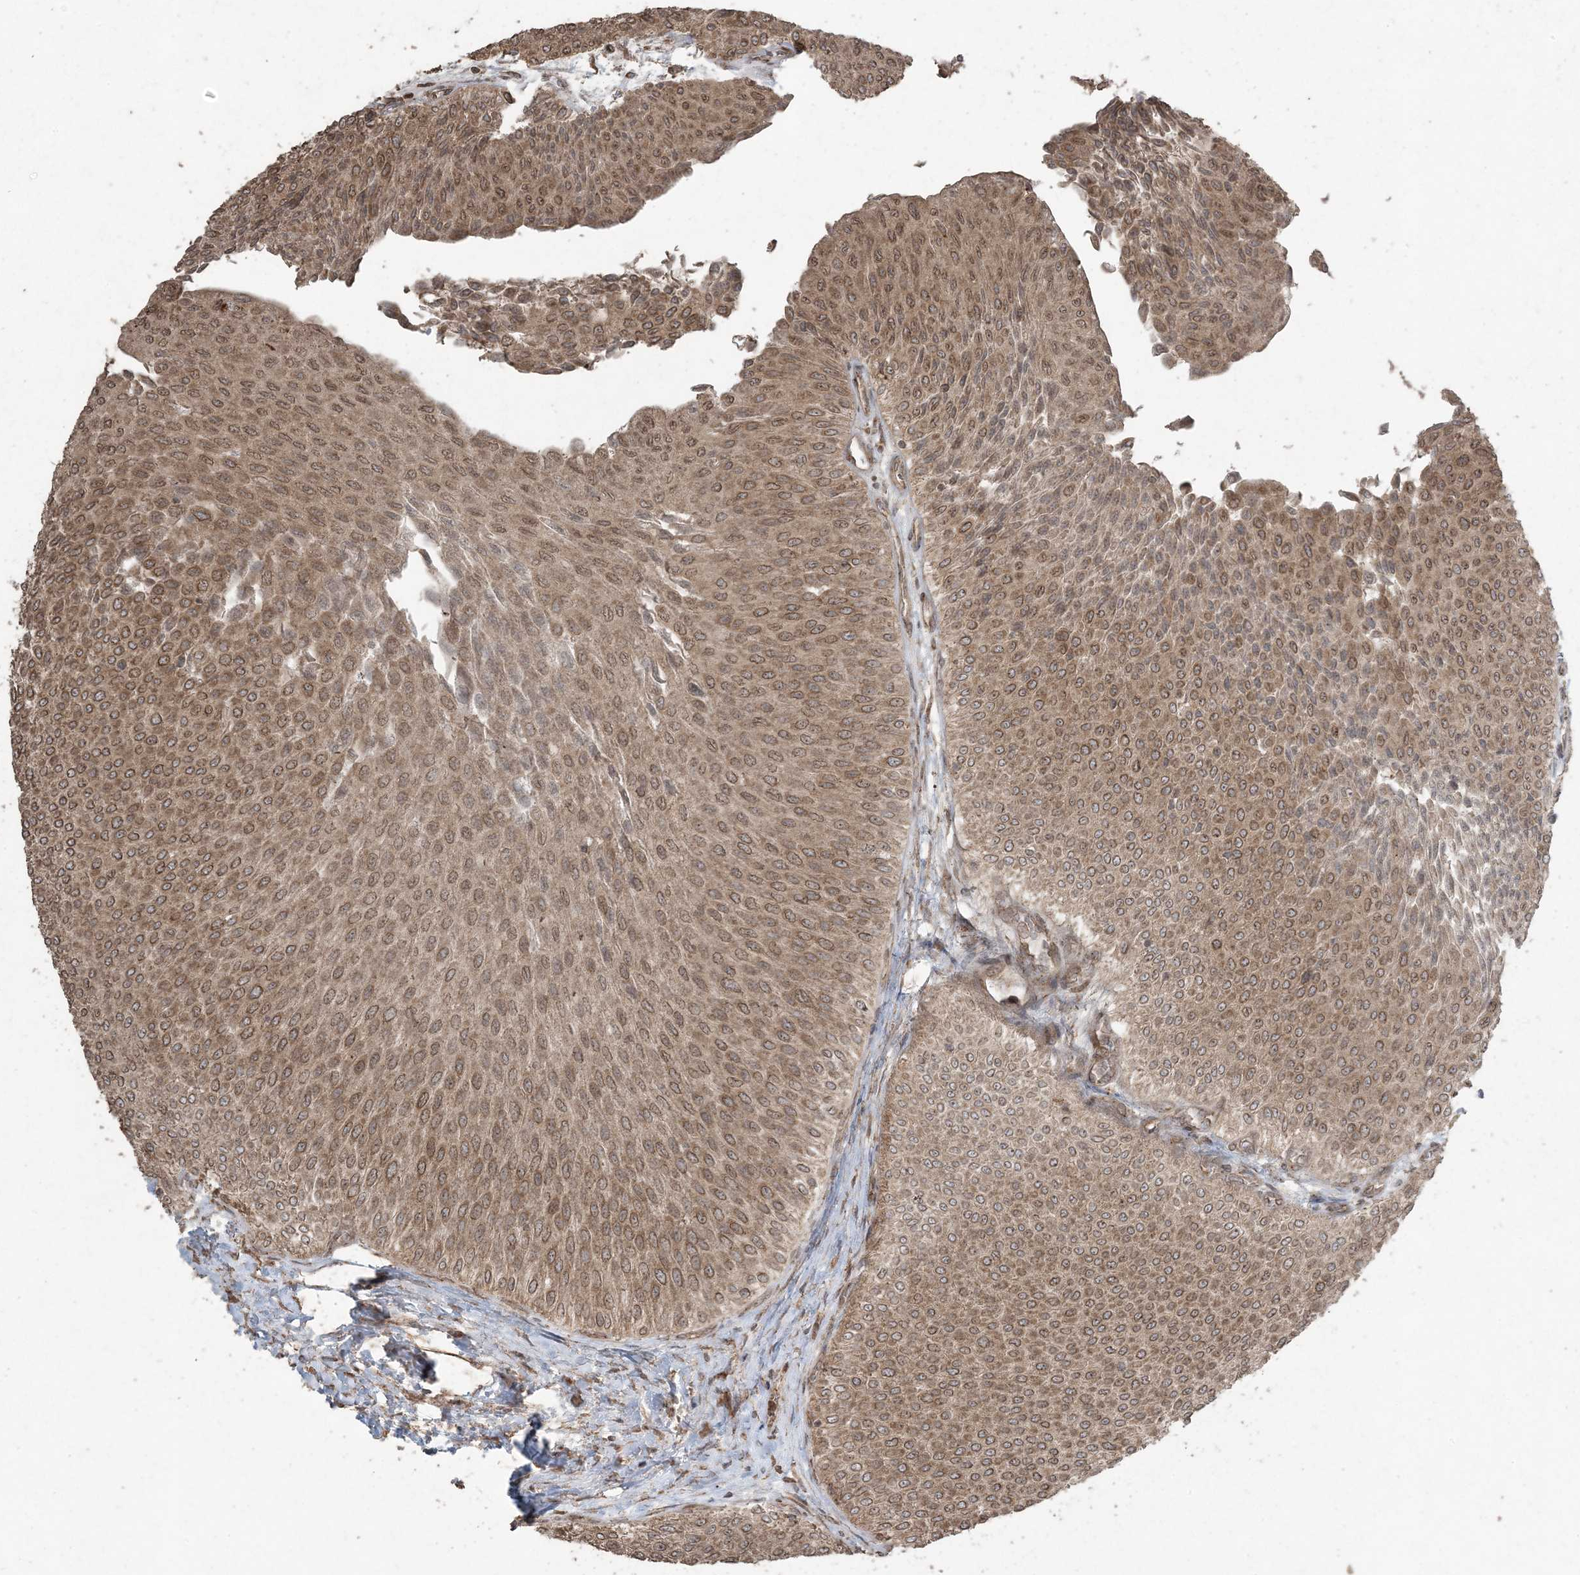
{"staining": {"intensity": "moderate", "quantity": ">75%", "location": "cytoplasmic/membranous,nuclear"}, "tissue": "urothelial cancer", "cell_type": "Tumor cells", "image_type": "cancer", "snomed": [{"axis": "morphology", "description": "Urothelial carcinoma, Low grade"}, {"axis": "topography", "description": "Urinary bladder"}], "caption": "An immunohistochemistry photomicrograph of neoplastic tissue is shown. Protein staining in brown highlights moderate cytoplasmic/membranous and nuclear positivity in low-grade urothelial carcinoma within tumor cells. (IHC, brightfield microscopy, high magnification).", "gene": "DDX19B", "patient": {"sex": "male", "age": 78}}